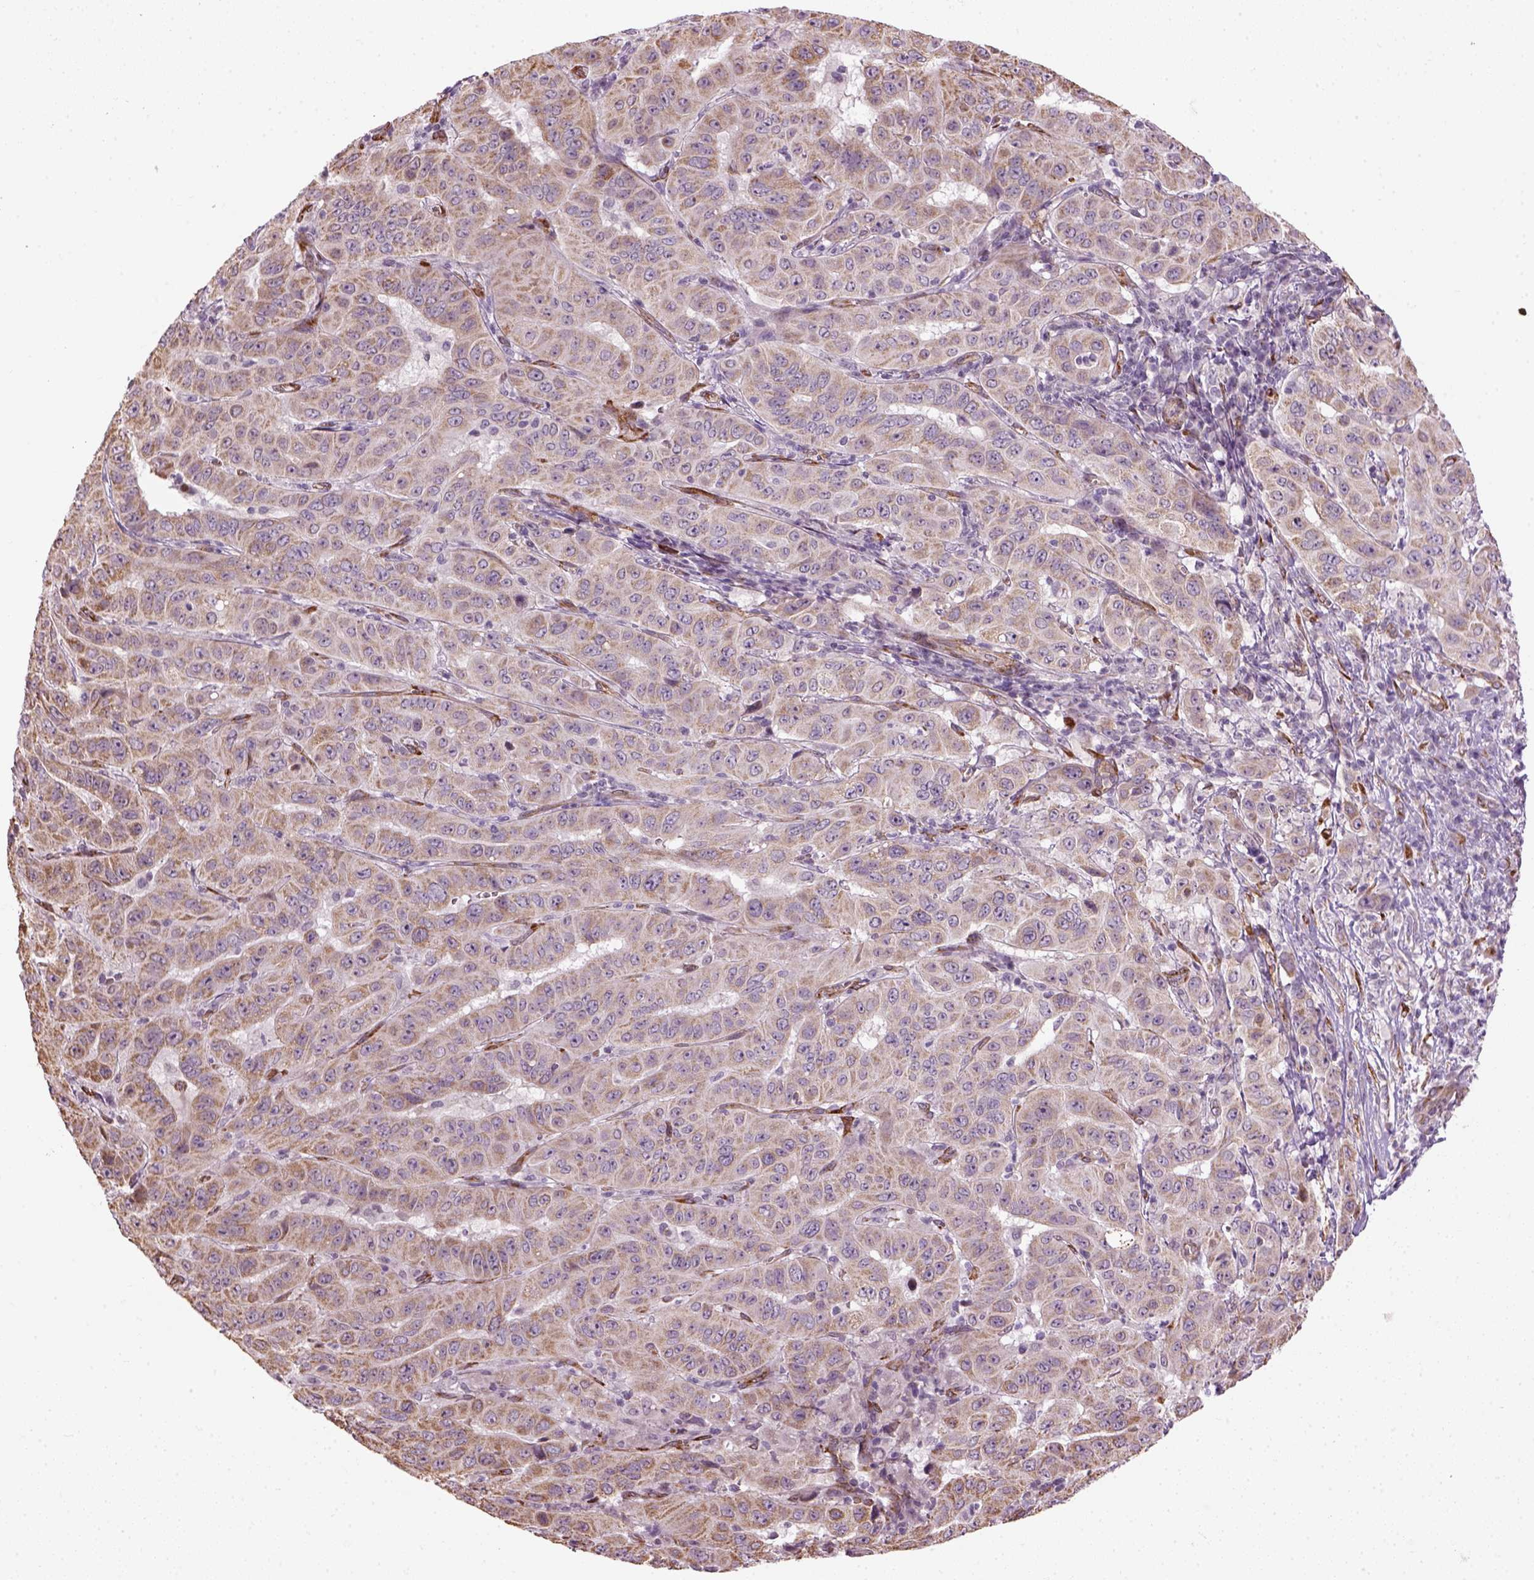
{"staining": {"intensity": "weak", "quantity": ">75%", "location": "cytoplasmic/membranous"}, "tissue": "pancreatic cancer", "cell_type": "Tumor cells", "image_type": "cancer", "snomed": [{"axis": "morphology", "description": "Adenocarcinoma, NOS"}, {"axis": "topography", "description": "Pancreas"}], "caption": "A histopathology image of human pancreatic cancer (adenocarcinoma) stained for a protein reveals weak cytoplasmic/membranous brown staining in tumor cells.", "gene": "XK", "patient": {"sex": "male", "age": 63}}